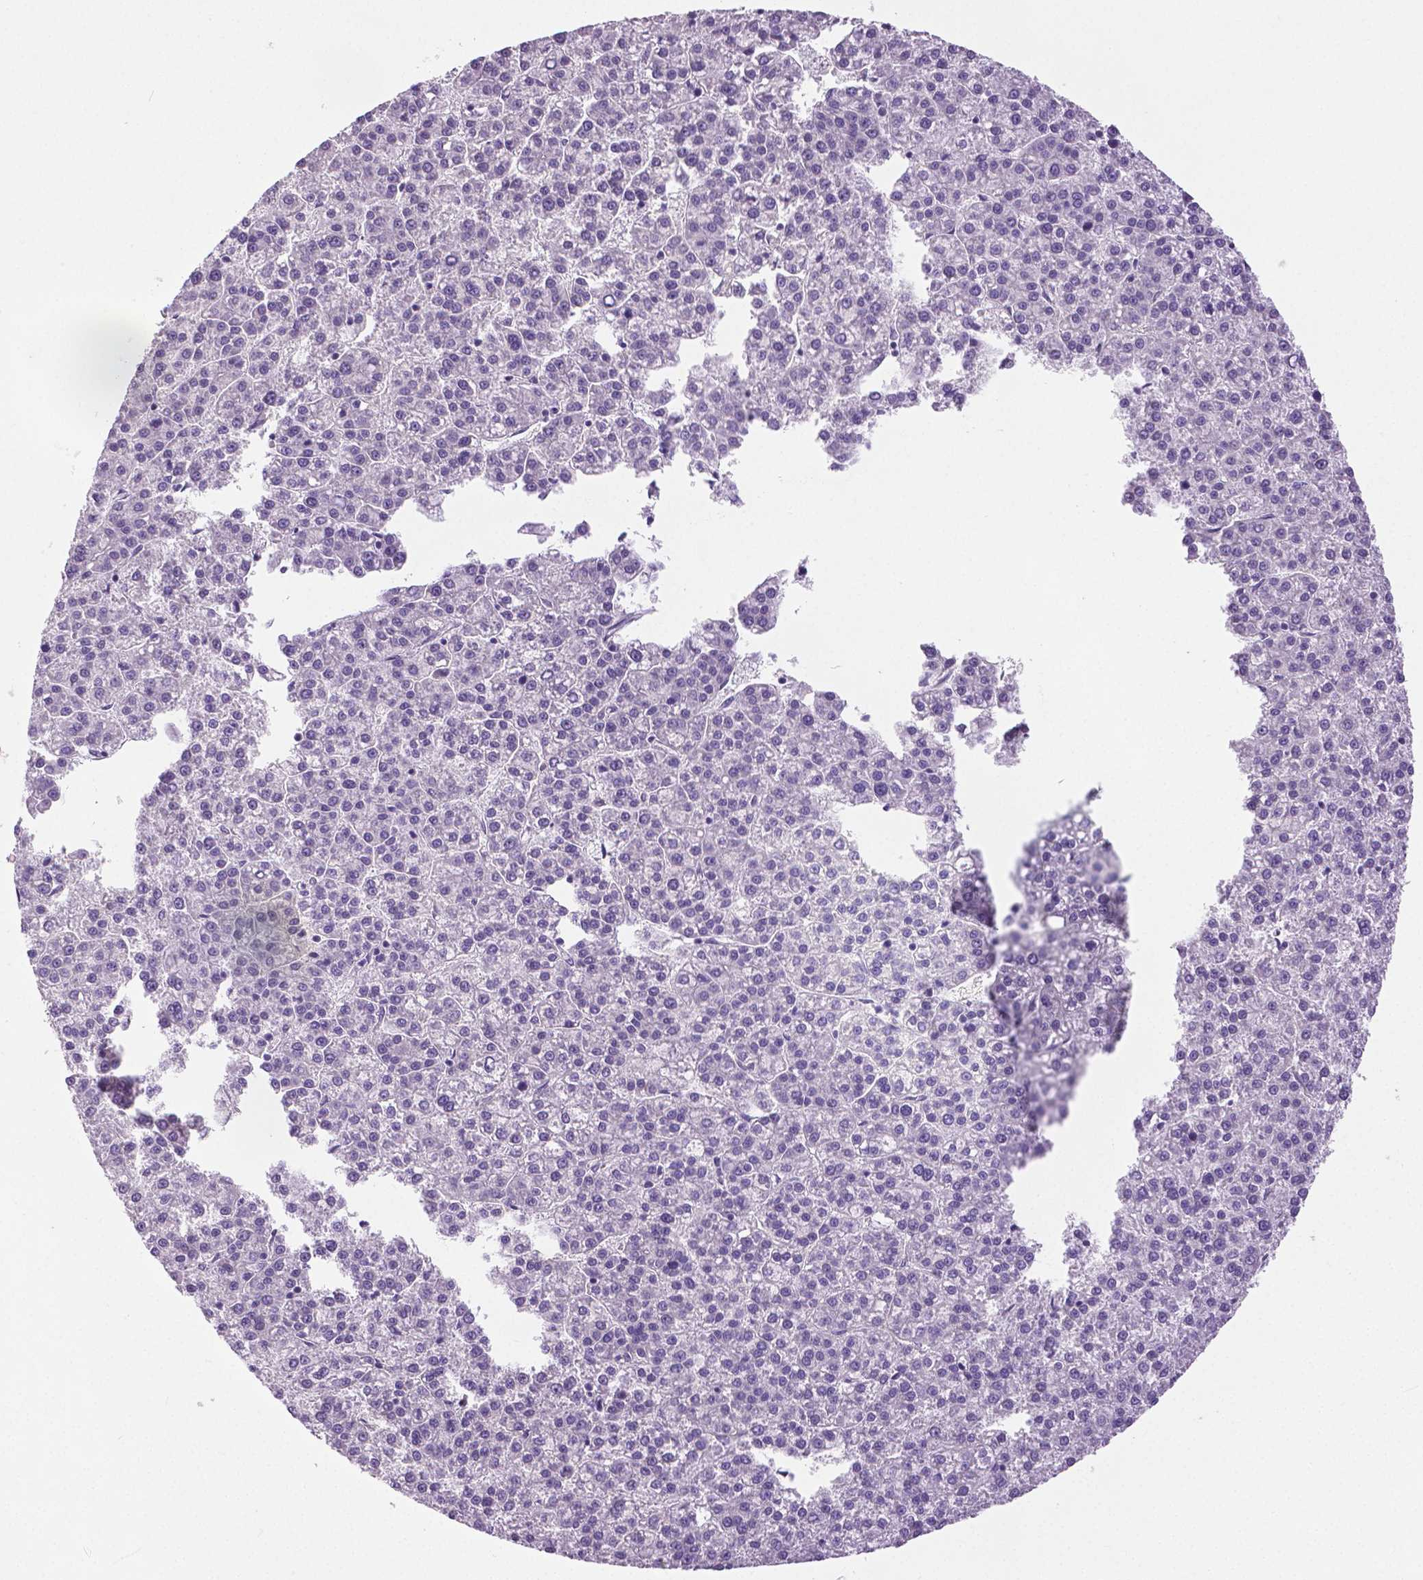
{"staining": {"intensity": "negative", "quantity": "none", "location": "none"}, "tissue": "liver cancer", "cell_type": "Tumor cells", "image_type": "cancer", "snomed": [{"axis": "morphology", "description": "Carcinoma, Hepatocellular, NOS"}, {"axis": "topography", "description": "Liver"}], "caption": "This is an immunohistochemistry (IHC) image of human hepatocellular carcinoma (liver). There is no expression in tumor cells.", "gene": "DNAH12", "patient": {"sex": "female", "age": 58}}